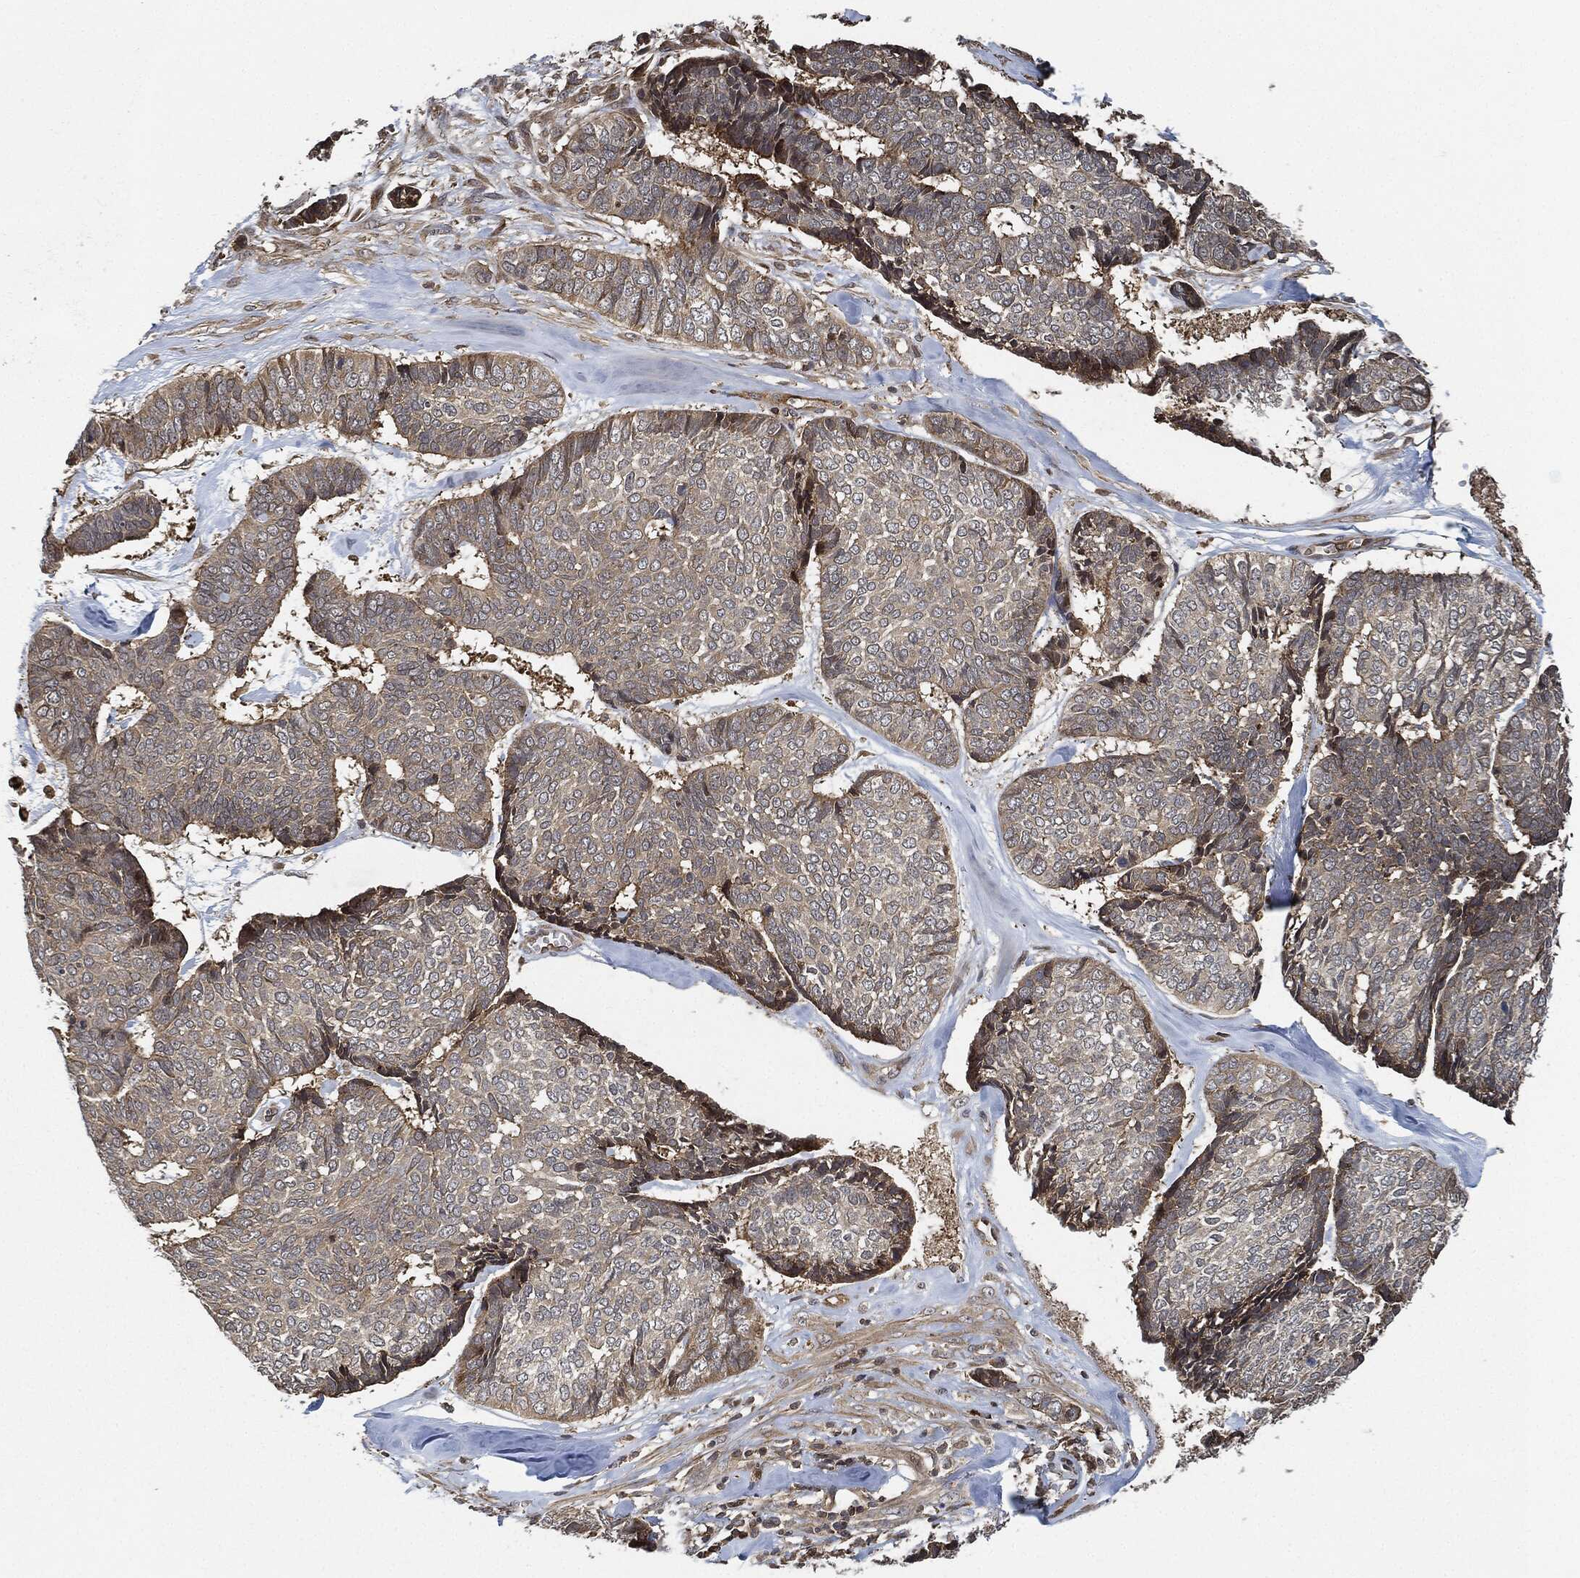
{"staining": {"intensity": "strong", "quantity": "<25%", "location": "cytoplasmic/membranous,nuclear"}, "tissue": "skin cancer", "cell_type": "Tumor cells", "image_type": "cancer", "snomed": [{"axis": "morphology", "description": "Basal cell carcinoma"}, {"axis": "topography", "description": "Skin"}], "caption": "Skin cancer was stained to show a protein in brown. There is medium levels of strong cytoplasmic/membranous and nuclear staining in approximately <25% of tumor cells. The staining was performed using DAB (3,3'-diaminobenzidine), with brown indicating positive protein expression. Nuclei are stained blue with hematoxylin.", "gene": "MAP3K3", "patient": {"sex": "male", "age": 86}}